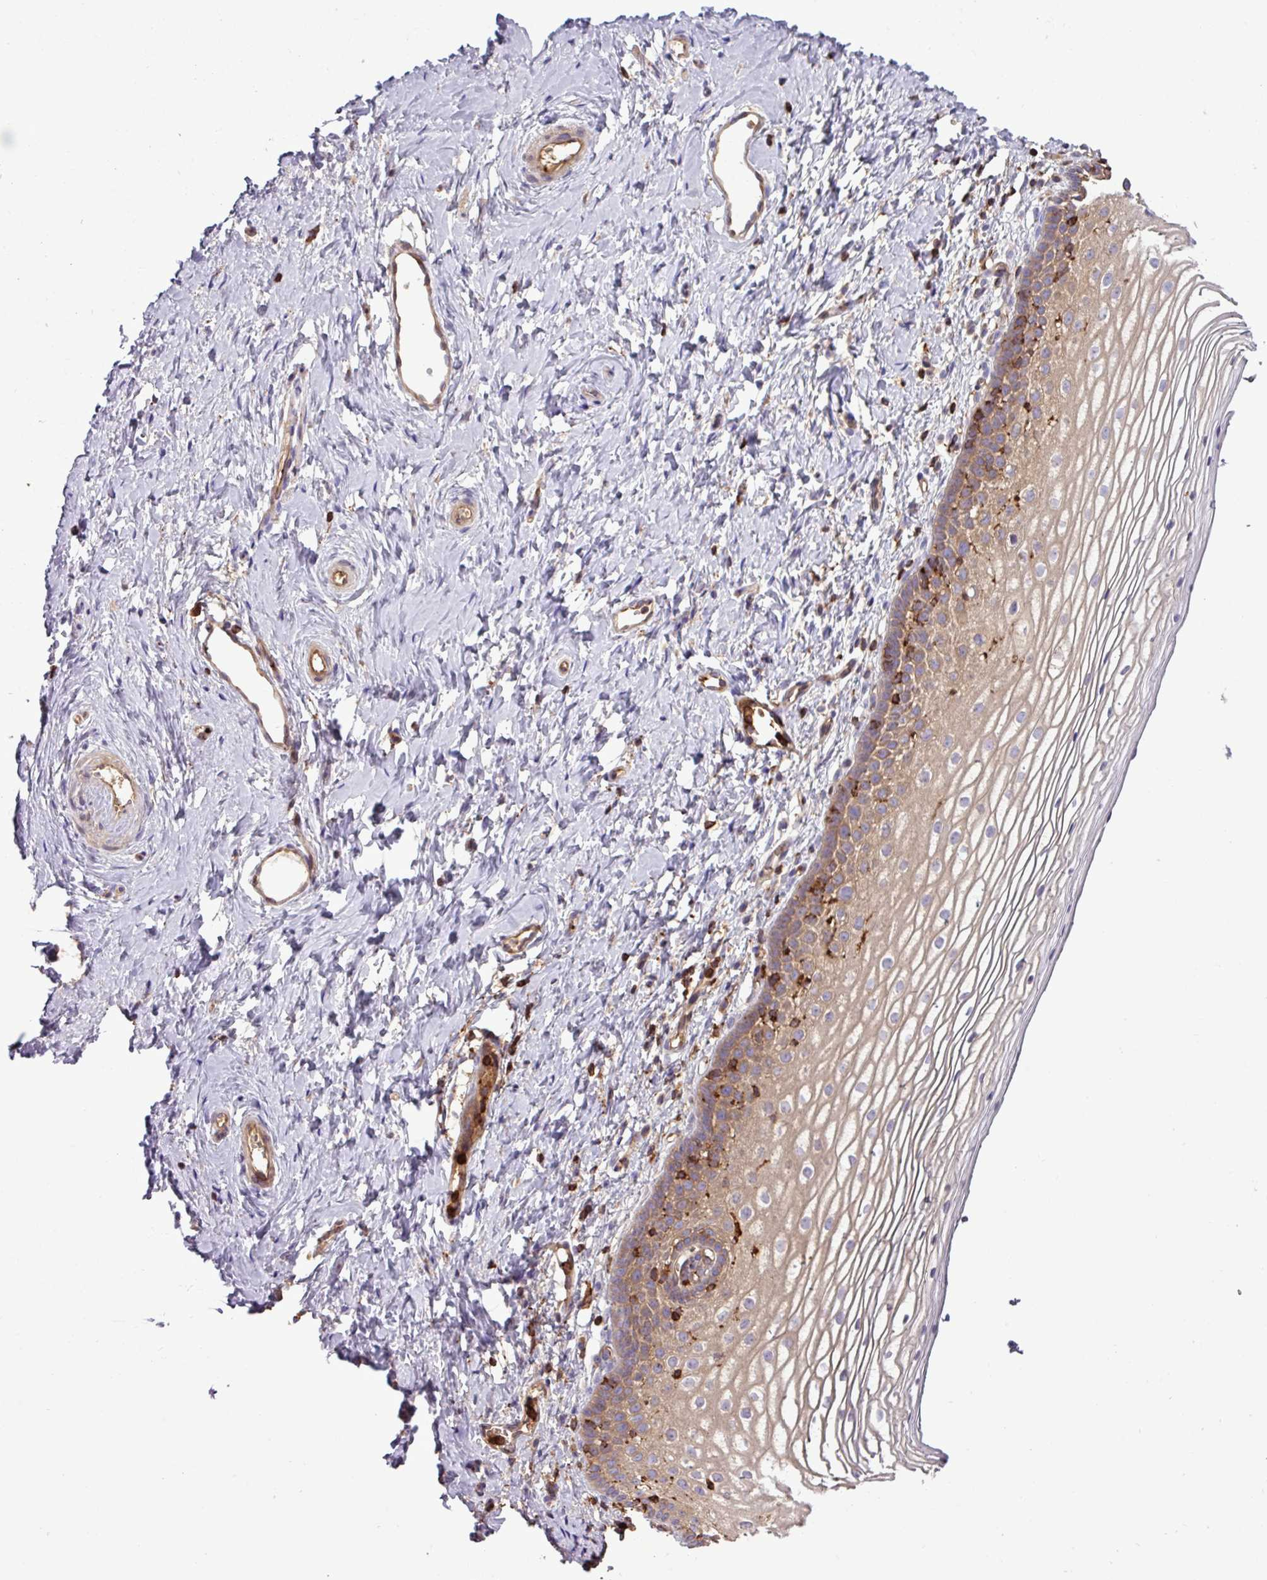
{"staining": {"intensity": "weak", "quantity": "25%-75%", "location": "cytoplasmic/membranous"}, "tissue": "vagina", "cell_type": "Squamous epithelial cells", "image_type": "normal", "snomed": [{"axis": "morphology", "description": "Normal tissue, NOS"}, {"axis": "topography", "description": "Vagina"}], "caption": "This micrograph demonstrates immunohistochemistry (IHC) staining of unremarkable vagina, with low weak cytoplasmic/membranous positivity in approximately 25%-75% of squamous epithelial cells.", "gene": "PGAP6", "patient": {"sex": "female", "age": 56}}